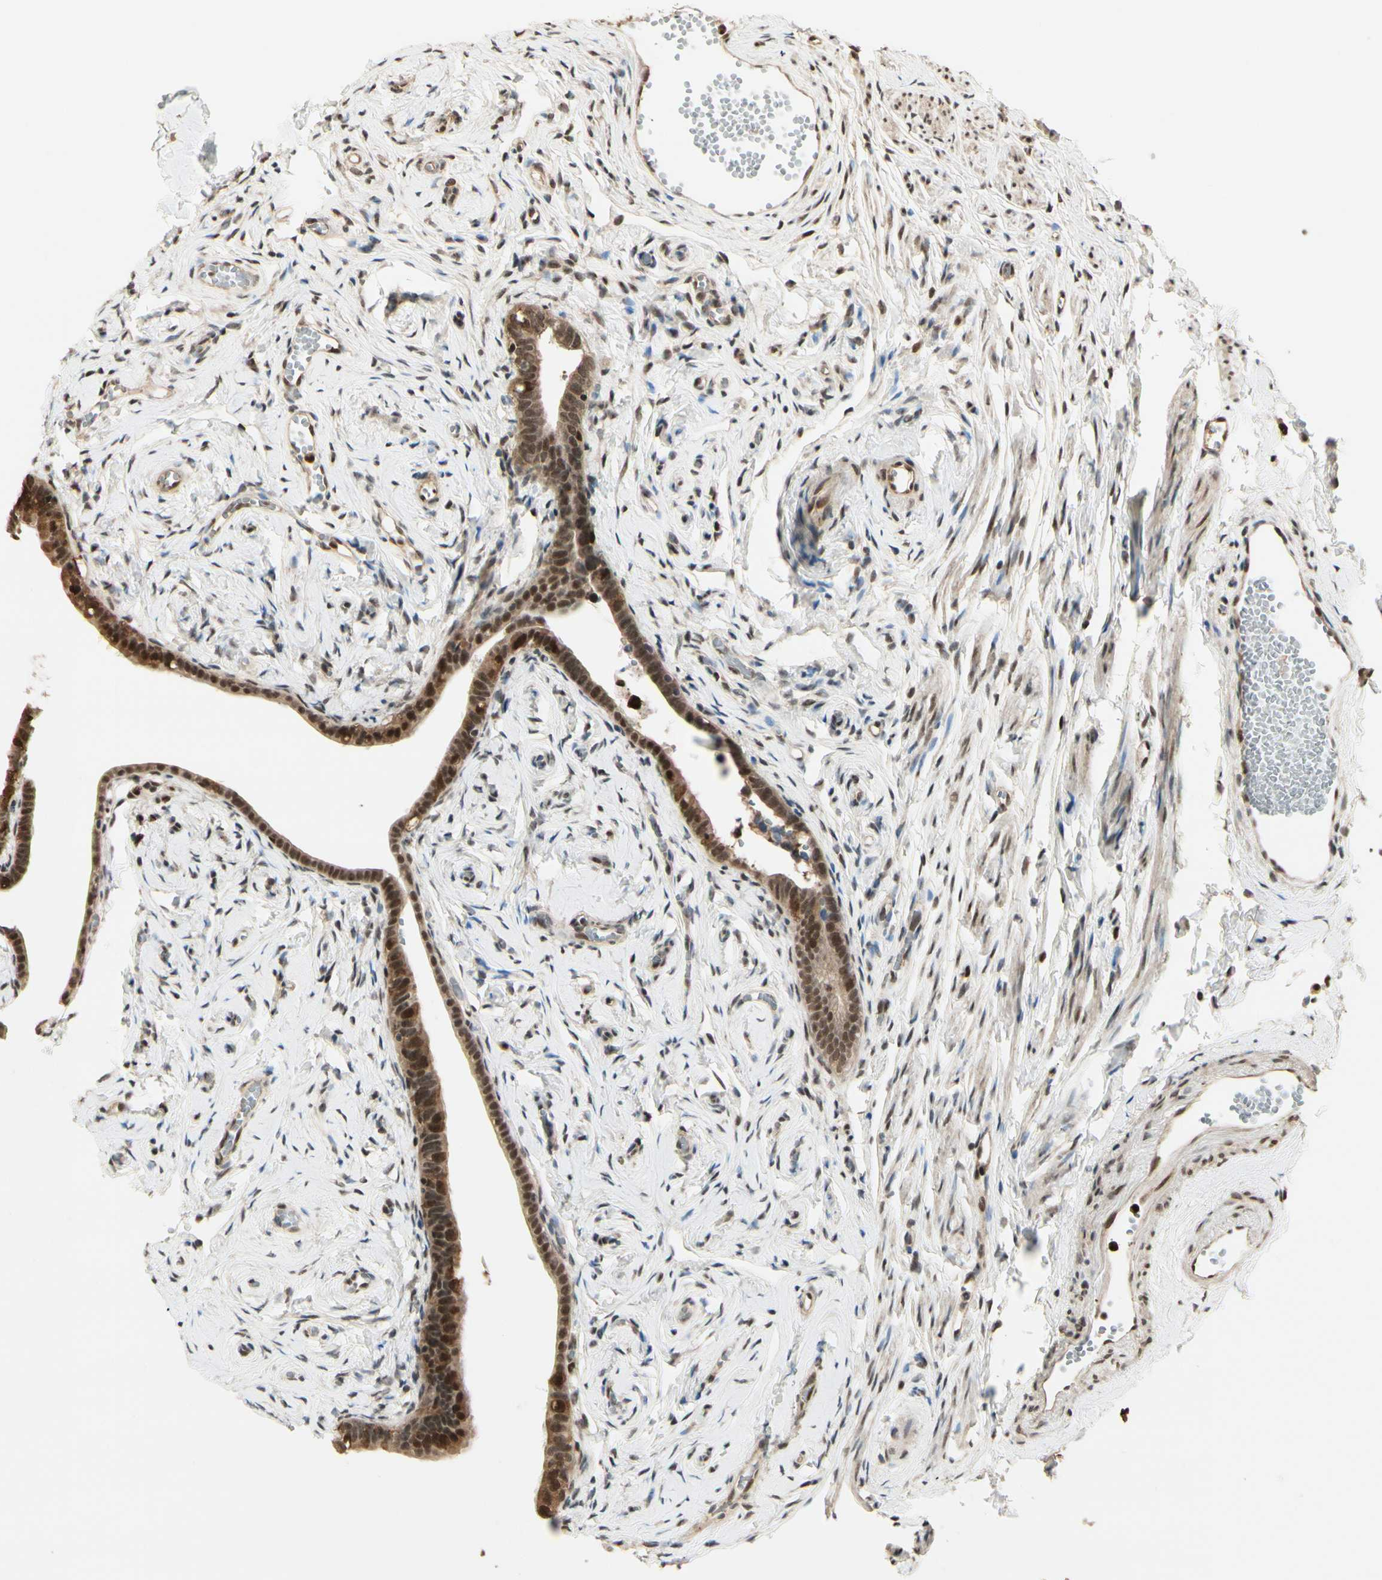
{"staining": {"intensity": "strong", "quantity": ">75%", "location": "cytoplasmic/membranous,nuclear"}, "tissue": "fallopian tube", "cell_type": "Glandular cells", "image_type": "normal", "snomed": [{"axis": "morphology", "description": "Normal tissue, NOS"}, {"axis": "topography", "description": "Fallopian tube"}], "caption": "Immunohistochemistry (IHC) image of normal fallopian tube stained for a protein (brown), which displays high levels of strong cytoplasmic/membranous,nuclear expression in about >75% of glandular cells.", "gene": "HSF1", "patient": {"sex": "female", "age": 71}}